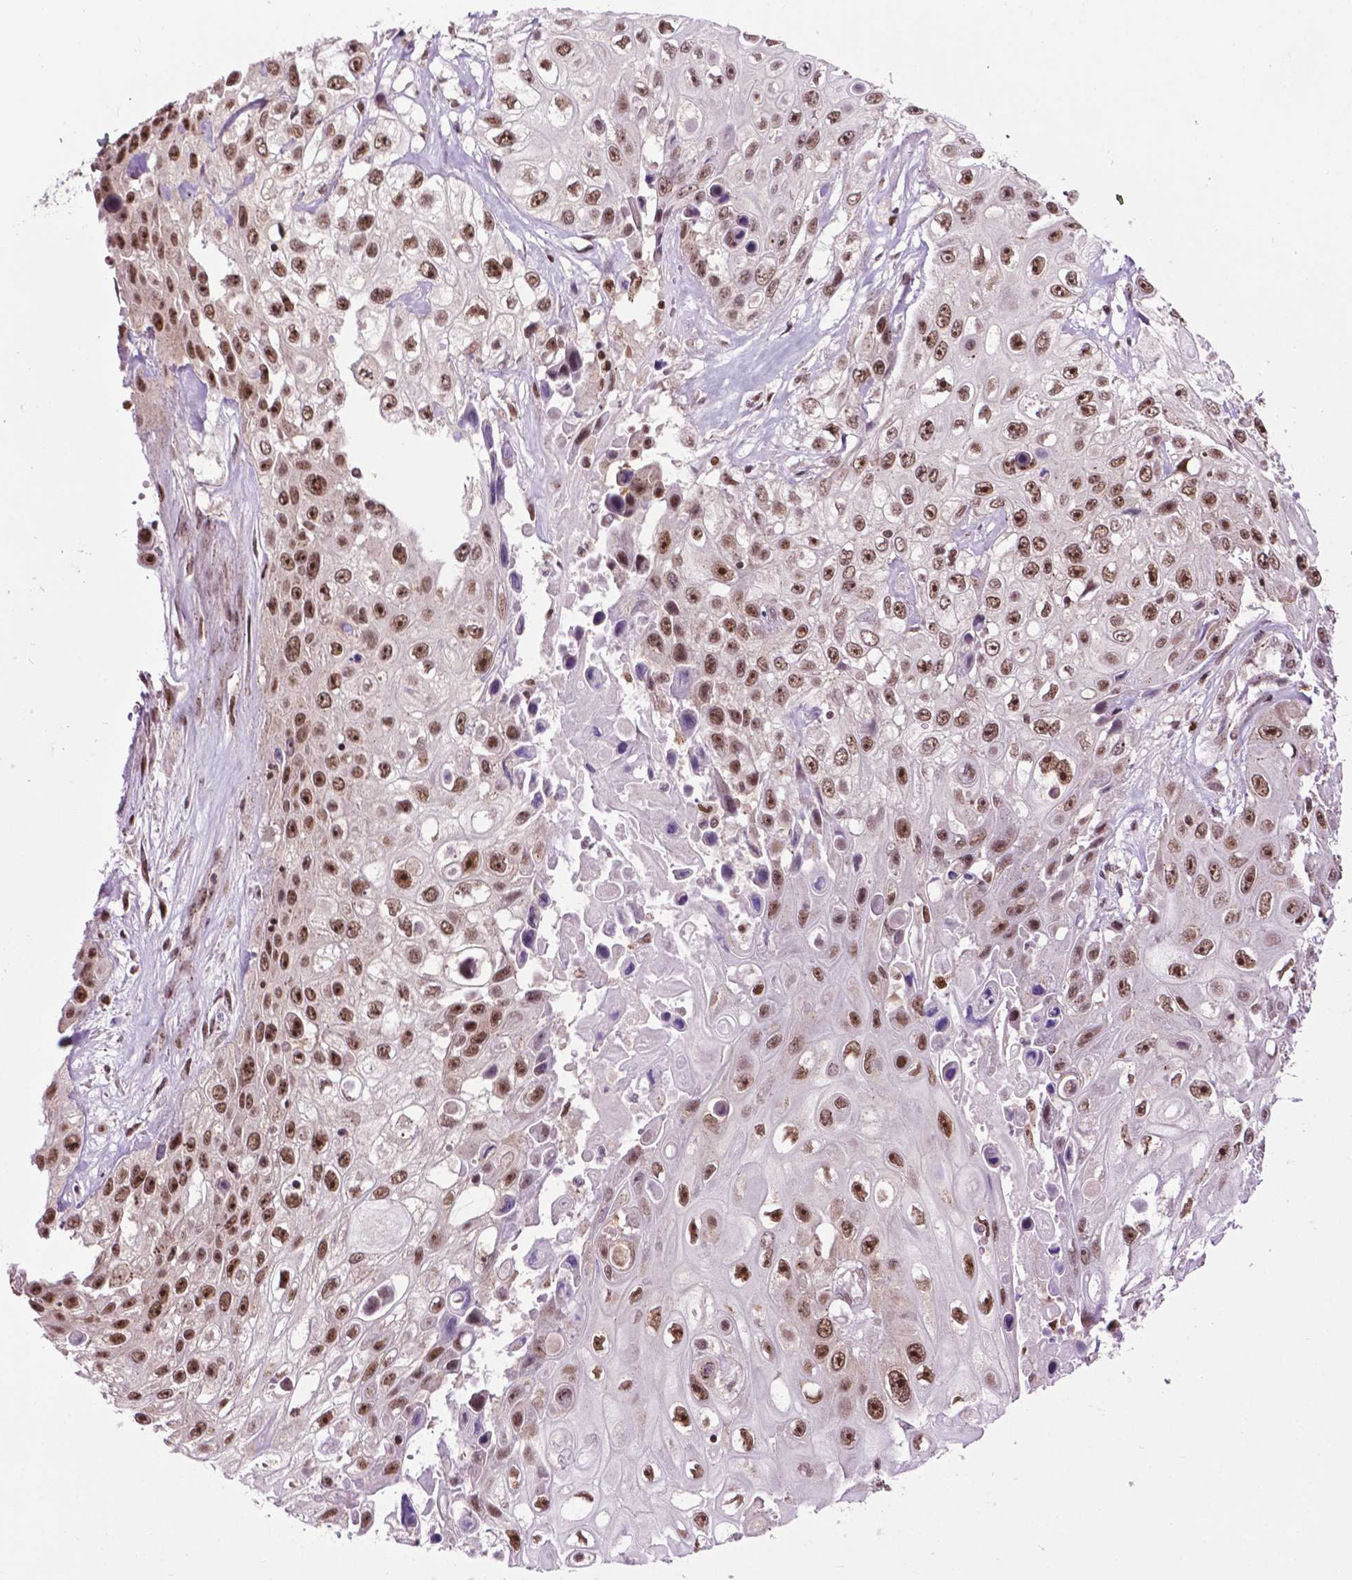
{"staining": {"intensity": "moderate", "quantity": ">75%", "location": "nuclear"}, "tissue": "skin cancer", "cell_type": "Tumor cells", "image_type": "cancer", "snomed": [{"axis": "morphology", "description": "Squamous cell carcinoma, NOS"}, {"axis": "topography", "description": "Skin"}], "caption": "Immunohistochemical staining of skin squamous cell carcinoma demonstrates medium levels of moderate nuclear positivity in about >75% of tumor cells.", "gene": "EAF1", "patient": {"sex": "male", "age": 82}}